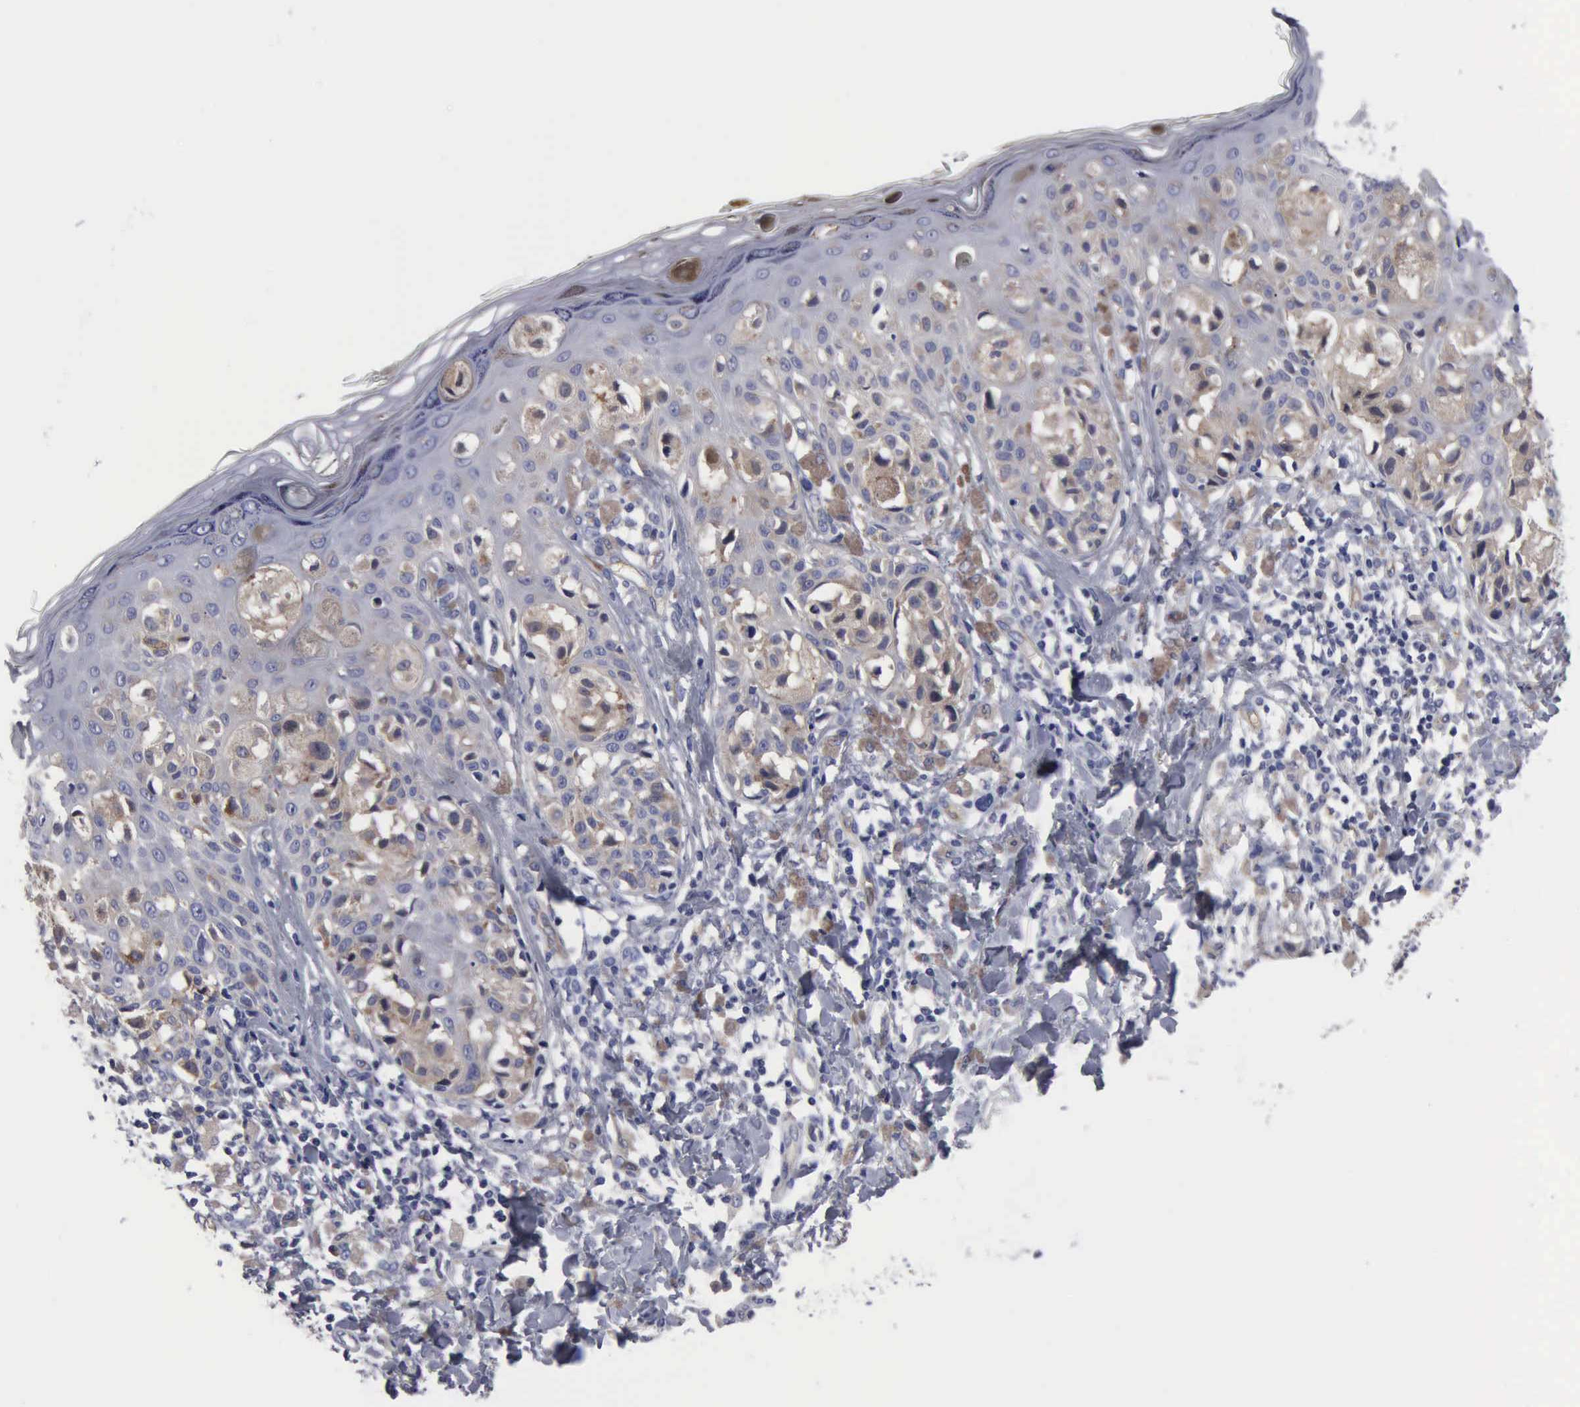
{"staining": {"intensity": "weak", "quantity": ">75%", "location": "cytoplasmic/membranous"}, "tissue": "melanoma", "cell_type": "Tumor cells", "image_type": "cancer", "snomed": [{"axis": "morphology", "description": "Malignant melanoma, NOS"}, {"axis": "topography", "description": "Skin"}], "caption": "High-power microscopy captured an IHC micrograph of malignant melanoma, revealing weak cytoplasmic/membranous positivity in approximately >75% of tumor cells.", "gene": "RDX", "patient": {"sex": "female", "age": 55}}